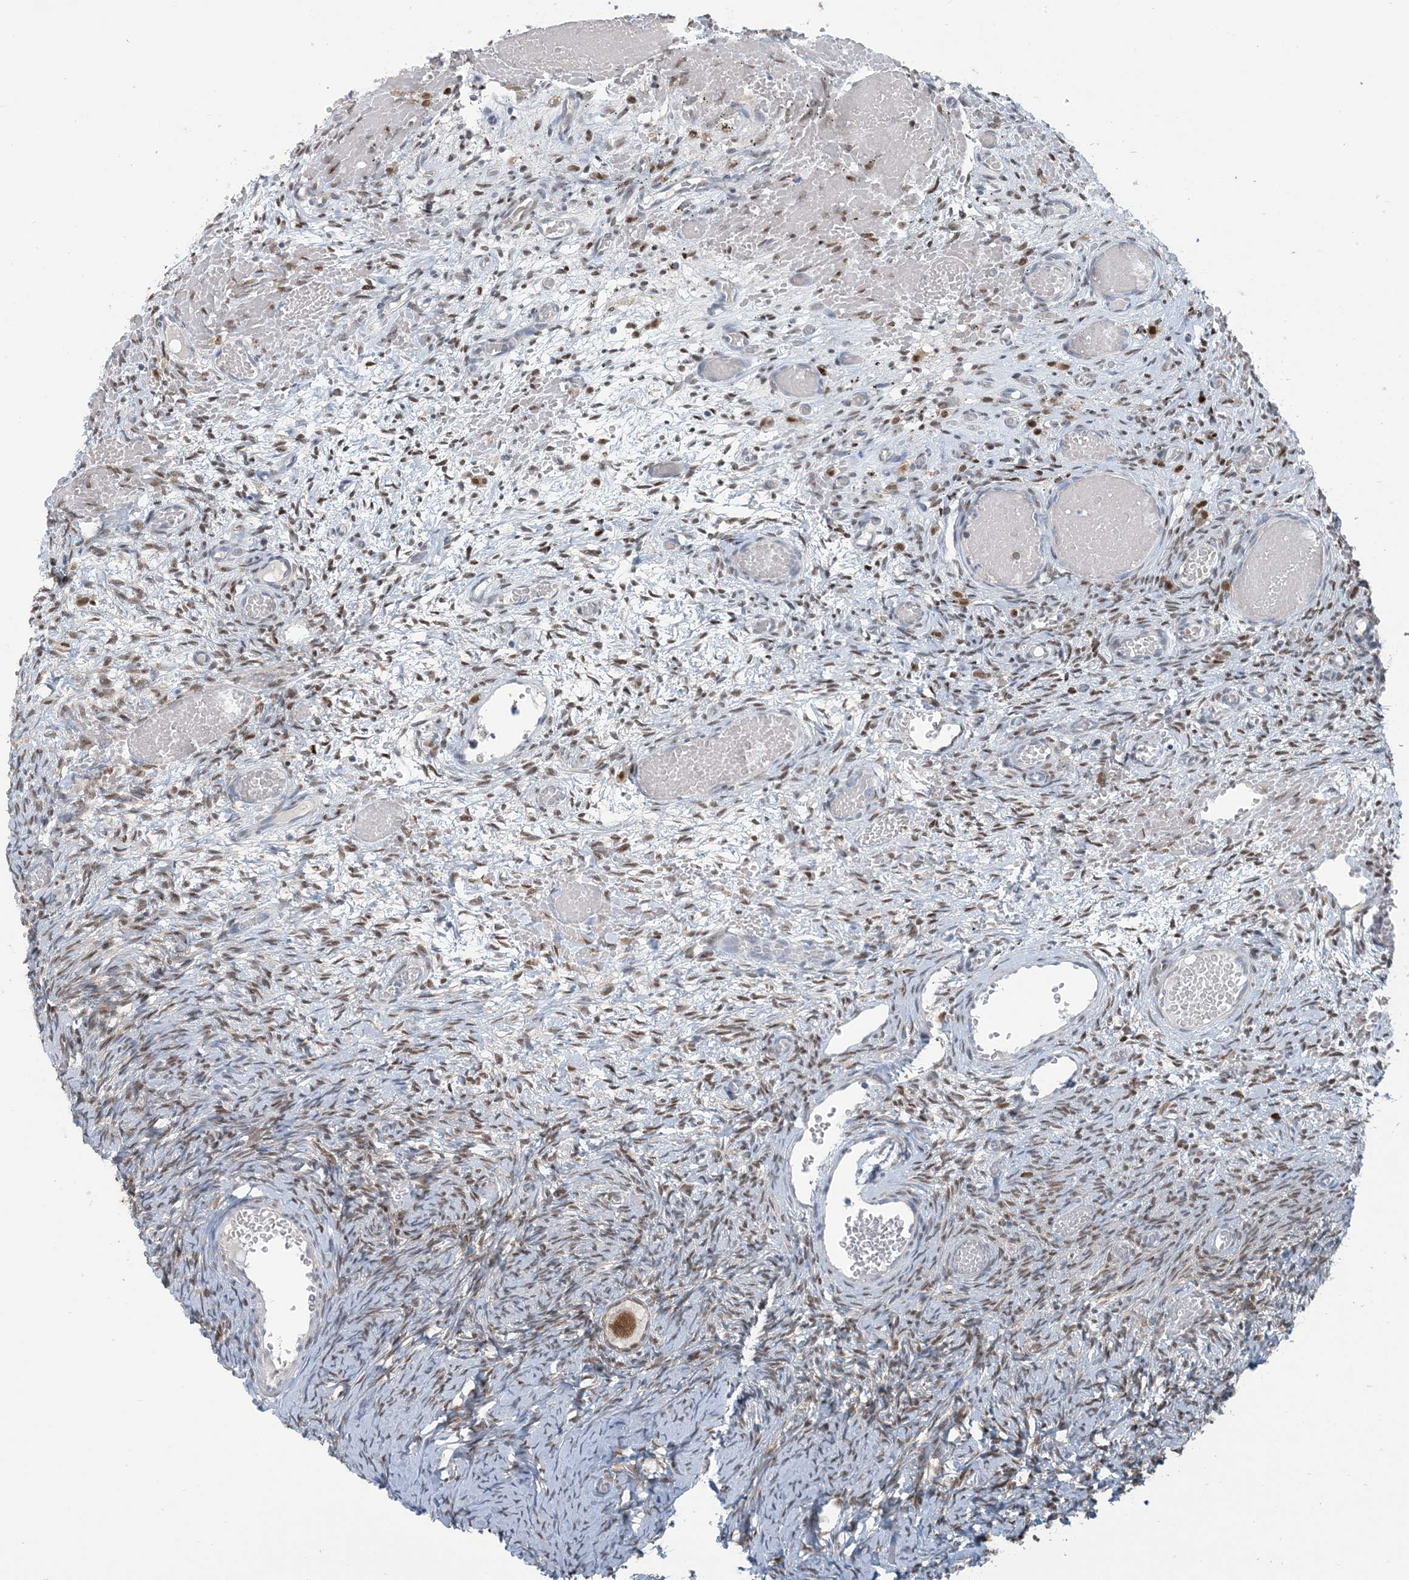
{"staining": {"intensity": "moderate", "quantity": ">75%", "location": "cytoplasmic/membranous,nuclear"}, "tissue": "ovary", "cell_type": "Follicle cells", "image_type": "normal", "snomed": [{"axis": "morphology", "description": "Adenocarcinoma, NOS"}, {"axis": "topography", "description": "Endometrium"}], "caption": "A high-resolution micrograph shows immunohistochemistry staining of benign ovary, which displays moderate cytoplasmic/membranous,nuclear expression in approximately >75% of follicle cells. Ihc stains the protein in brown and the nuclei are stained blue.", "gene": "ZC3H12A", "patient": {"sex": "female", "age": 32}}